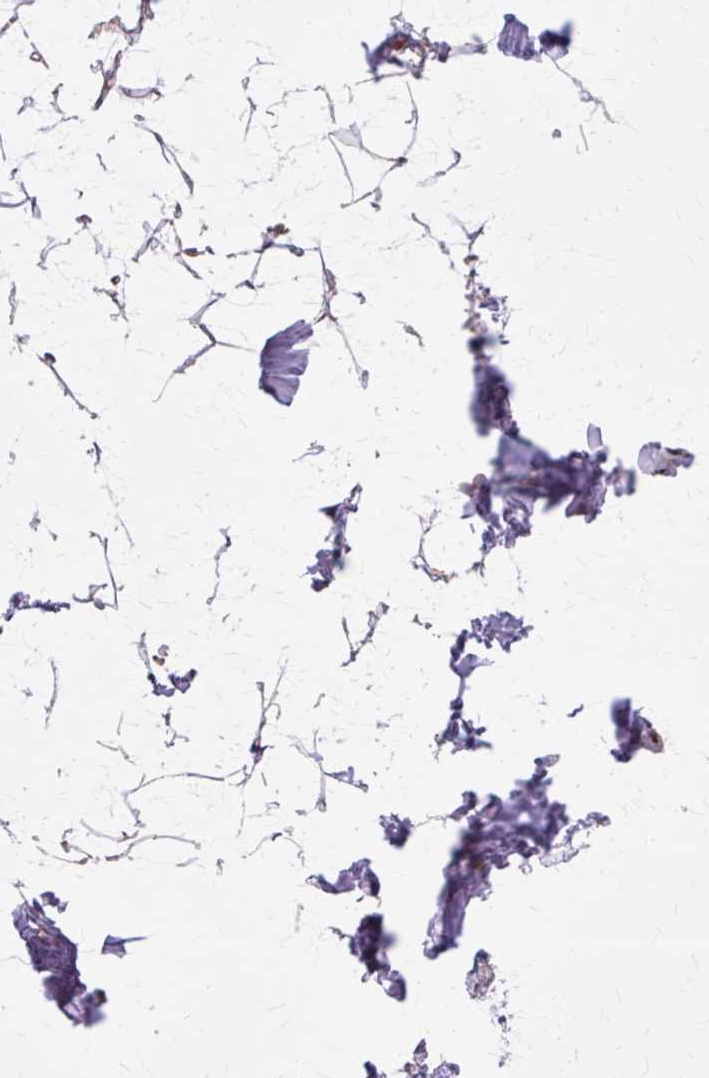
{"staining": {"intensity": "negative", "quantity": "none", "location": "none"}, "tissue": "breast", "cell_type": "Adipocytes", "image_type": "normal", "snomed": [{"axis": "morphology", "description": "Normal tissue, NOS"}, {"axis": "topography", "description": "Breast"}], "caption": "Adipocytes are negative for protein expression in benign human breast. (DAB immunohistochemistry visualized using brightfield microscopy, high magnification).", "gene": "COPB1", "patient": {"sex": "female", "age": 23}}